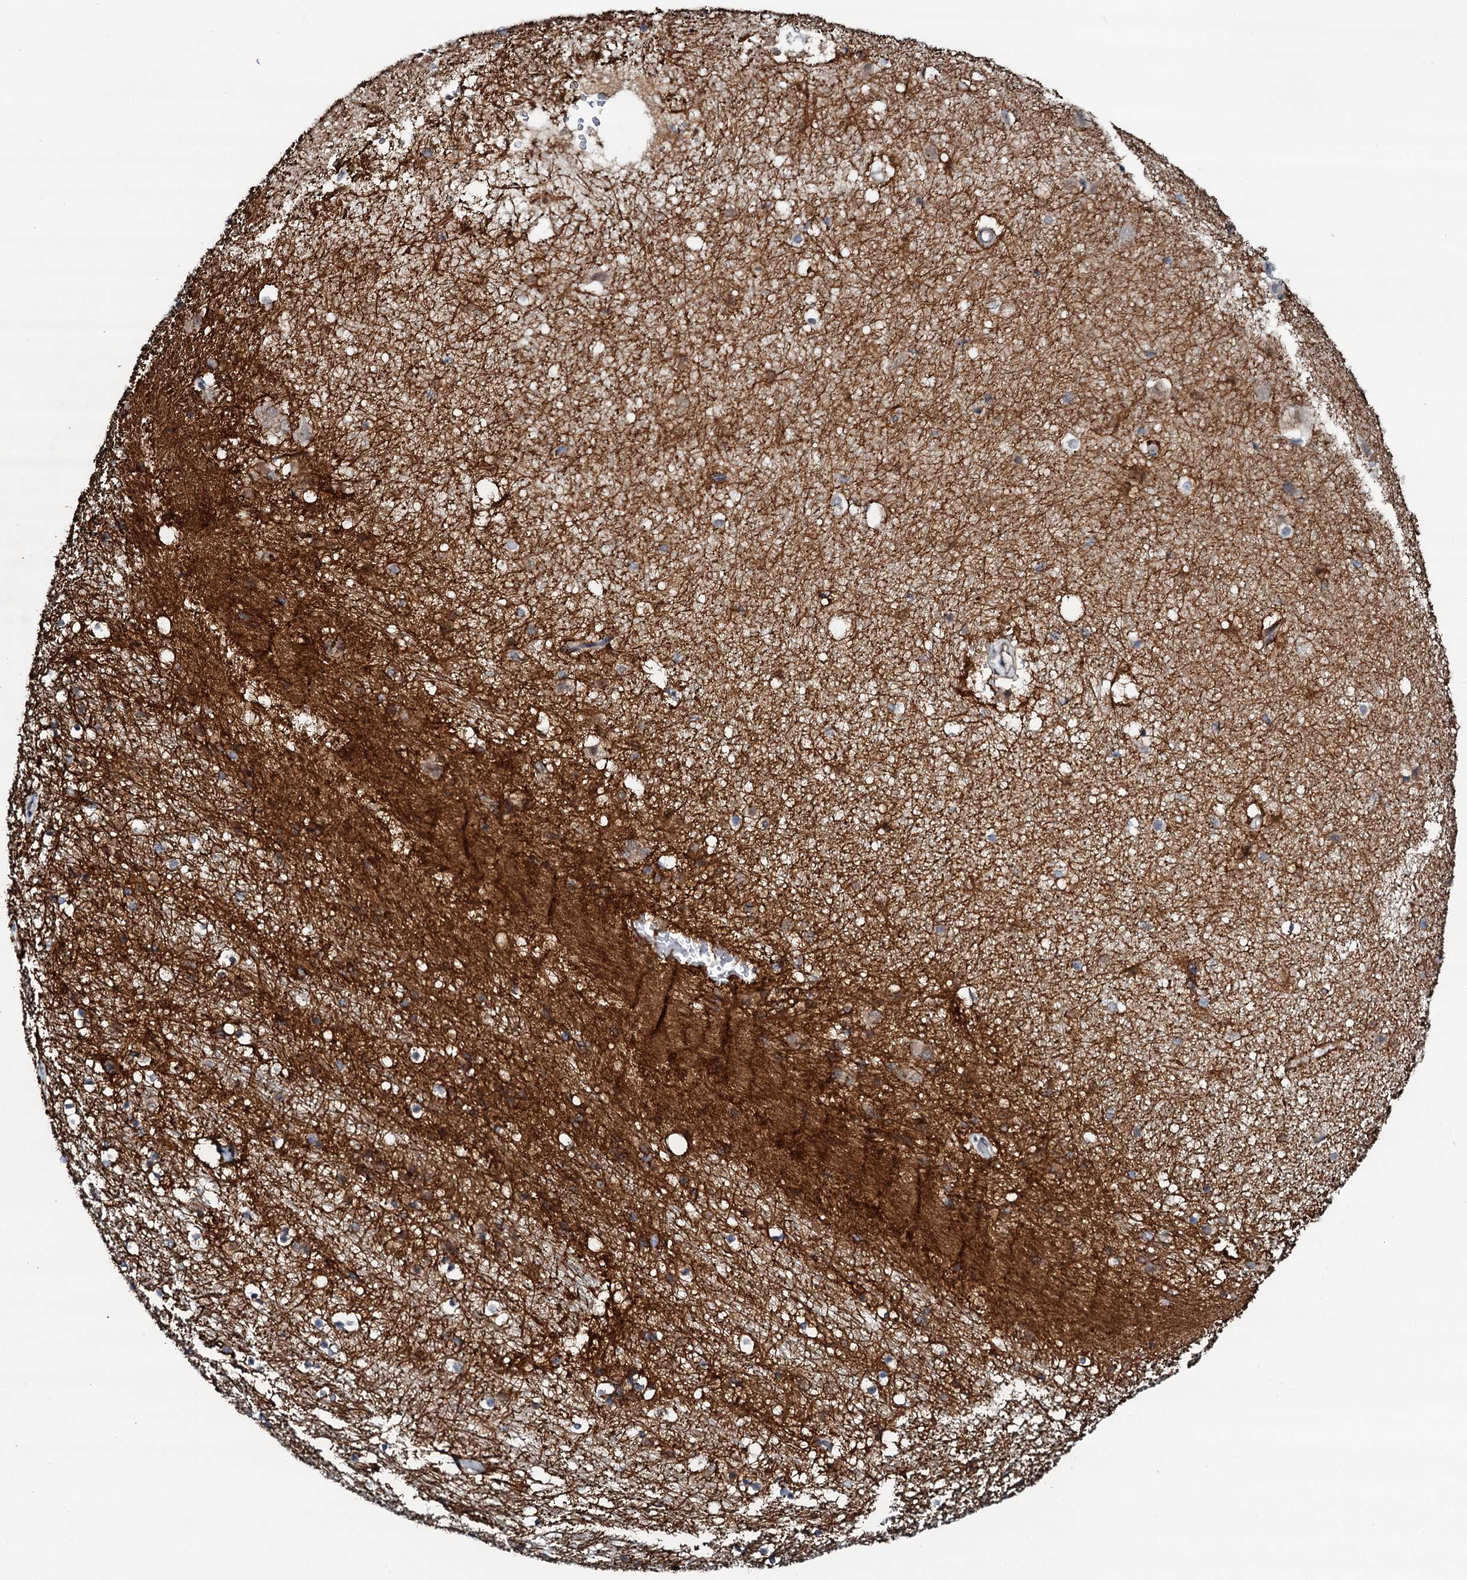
{"staining": {"intensity": "strong", "quantity": "<25%", "location": "cytoplasmic/membranous"}, "tissue": "hippocampus", "cell_type": "Glial cells", "image_type": "normal", "snomed": [{"axis": "morphology", "description": "Normal tissue, NOS"}, {"axis": "topography", "description": "Hippocampus"}], "caption": "This micrograph displays immunohistochemistry (IHC) staining of benign human hippocampus, with medium strong cytoplasmic/membranous positivity in about <25% of glial cells.", "gene": "SNTA1", "patient": {"sex": "female", "age": 52}}